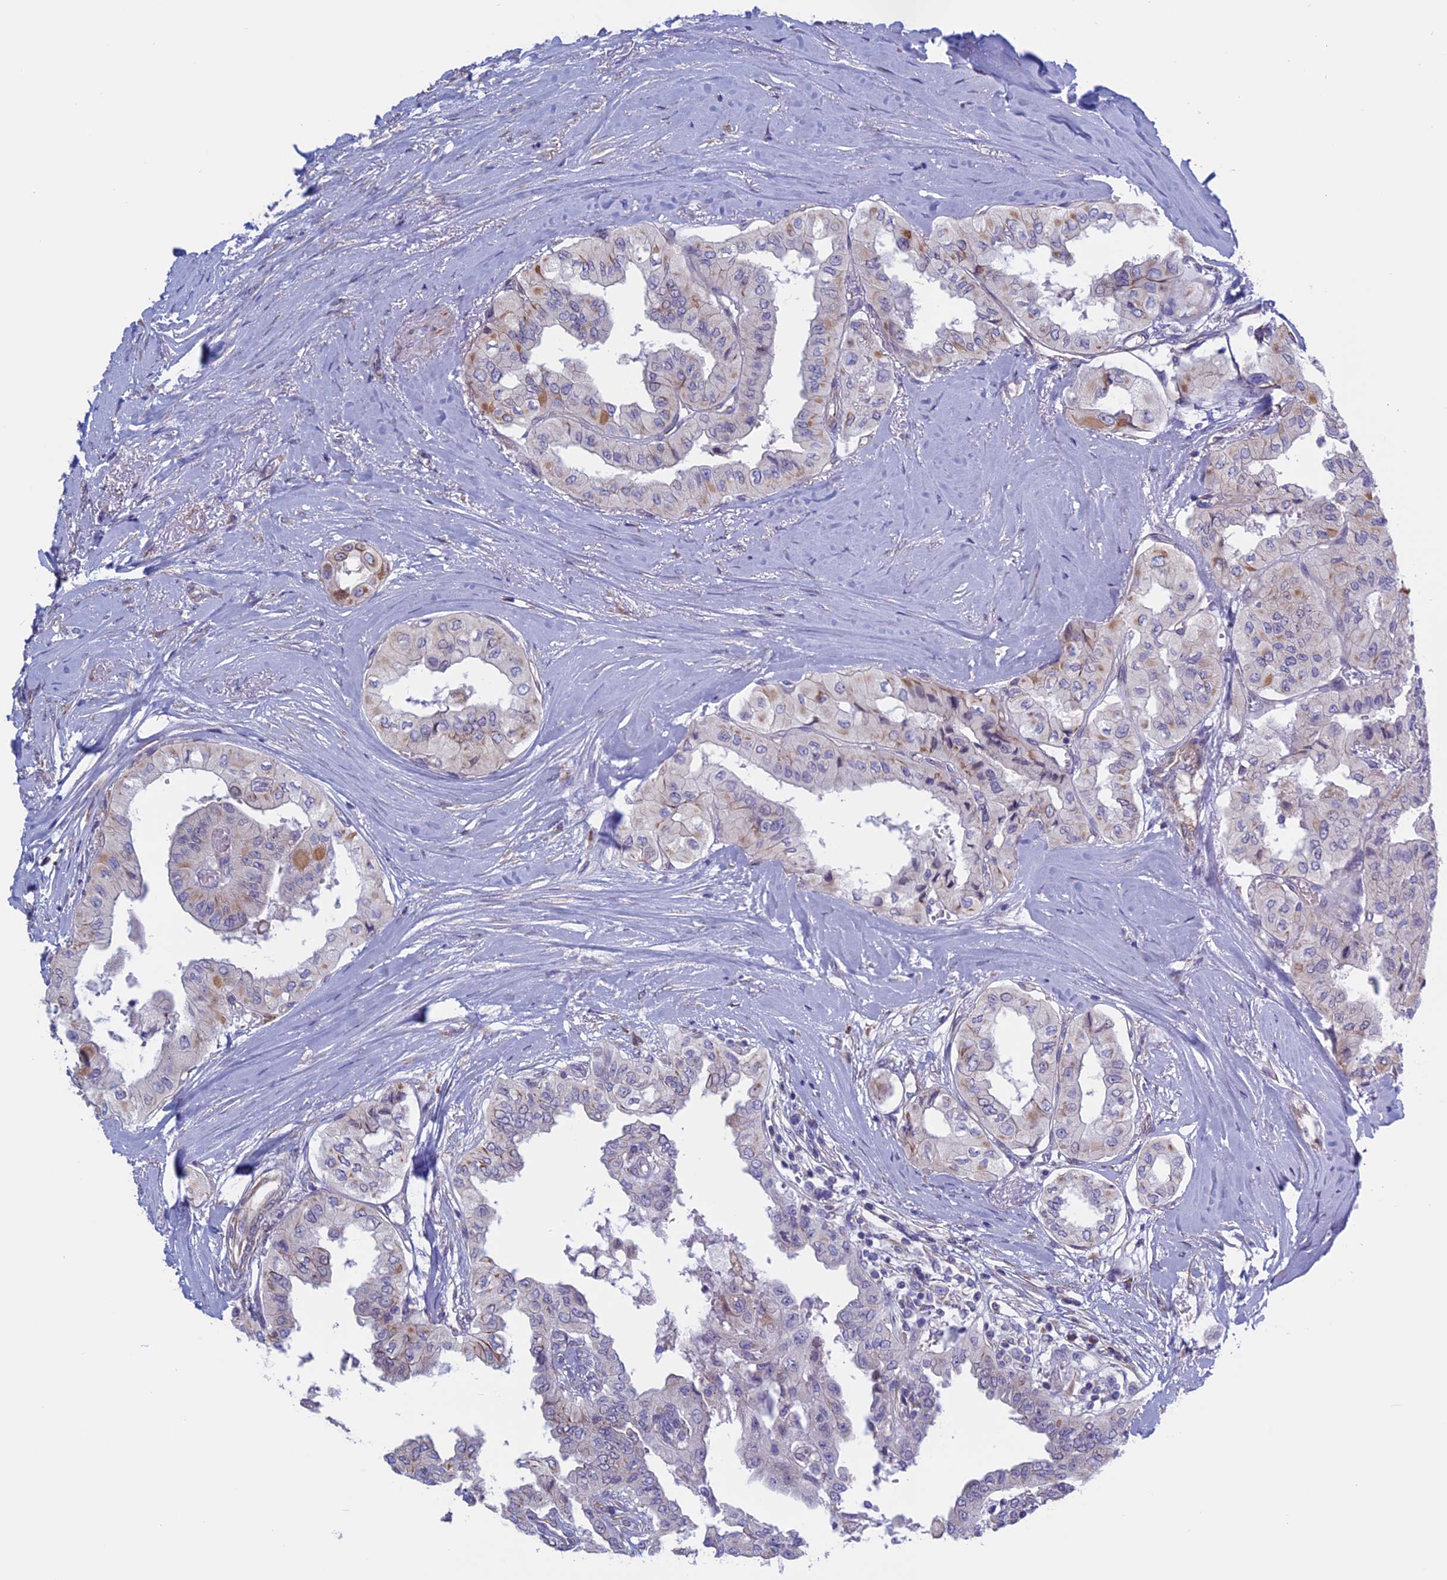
{"staining": {"intensity": "negative", "quantity": "none", "location": "none"}, "tissue": "thyroid cancer", "cell_type": "Tumor cells", "image_type": "cancer", "snomed": [{"axis": "morphology", "description": "Papillary adenocarcinoma, NOS"}, {"axis": "topography", "description": "Thyroid gland"}], "caption": "The histopathology image reveals no staining of tumor cells in papillary adenocarcinoma (thyroid).", "gene": "BCL2L10", "patient": {"sex": "female", "age": 59}}